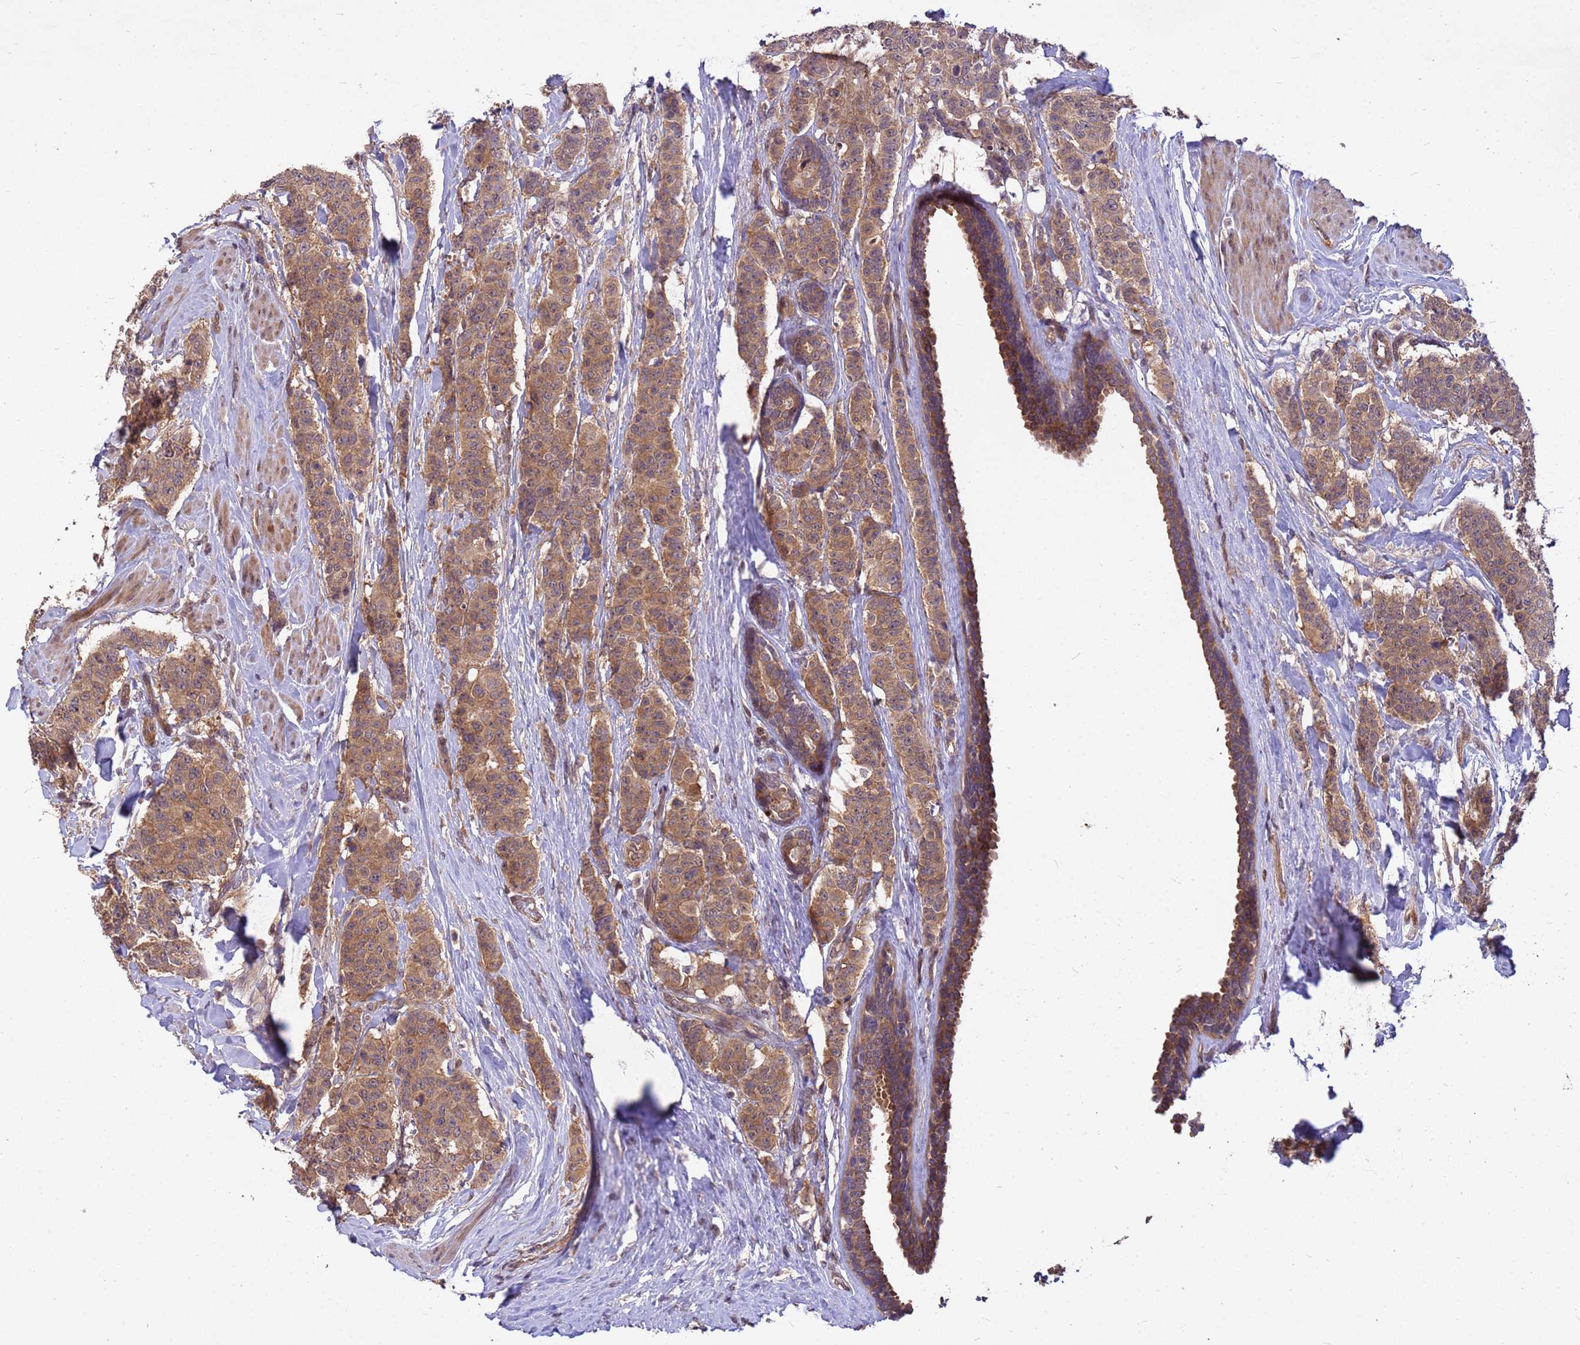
{"staining": {"intensity": "moderate", "quantity": ">75%", "location": "cytoplasmic/membranous"}, "tissue": "breast cancer", "cell_type": "Tumor cells", "image_type": "cancer", "snomed": [{"axis": "morphology", "description": "Duct carcinoma"}, {"axis": "topography", "description": "Breast"}], "caption": "Immunohistochemical staining of breast intraductal carcinoma displays medium levels of moderate cytoplasmic/membranous protein expression in approximately >75% of tumor cells.", "gene": "PPP2CB", "patient": {"sex": "female", "age": 40}}